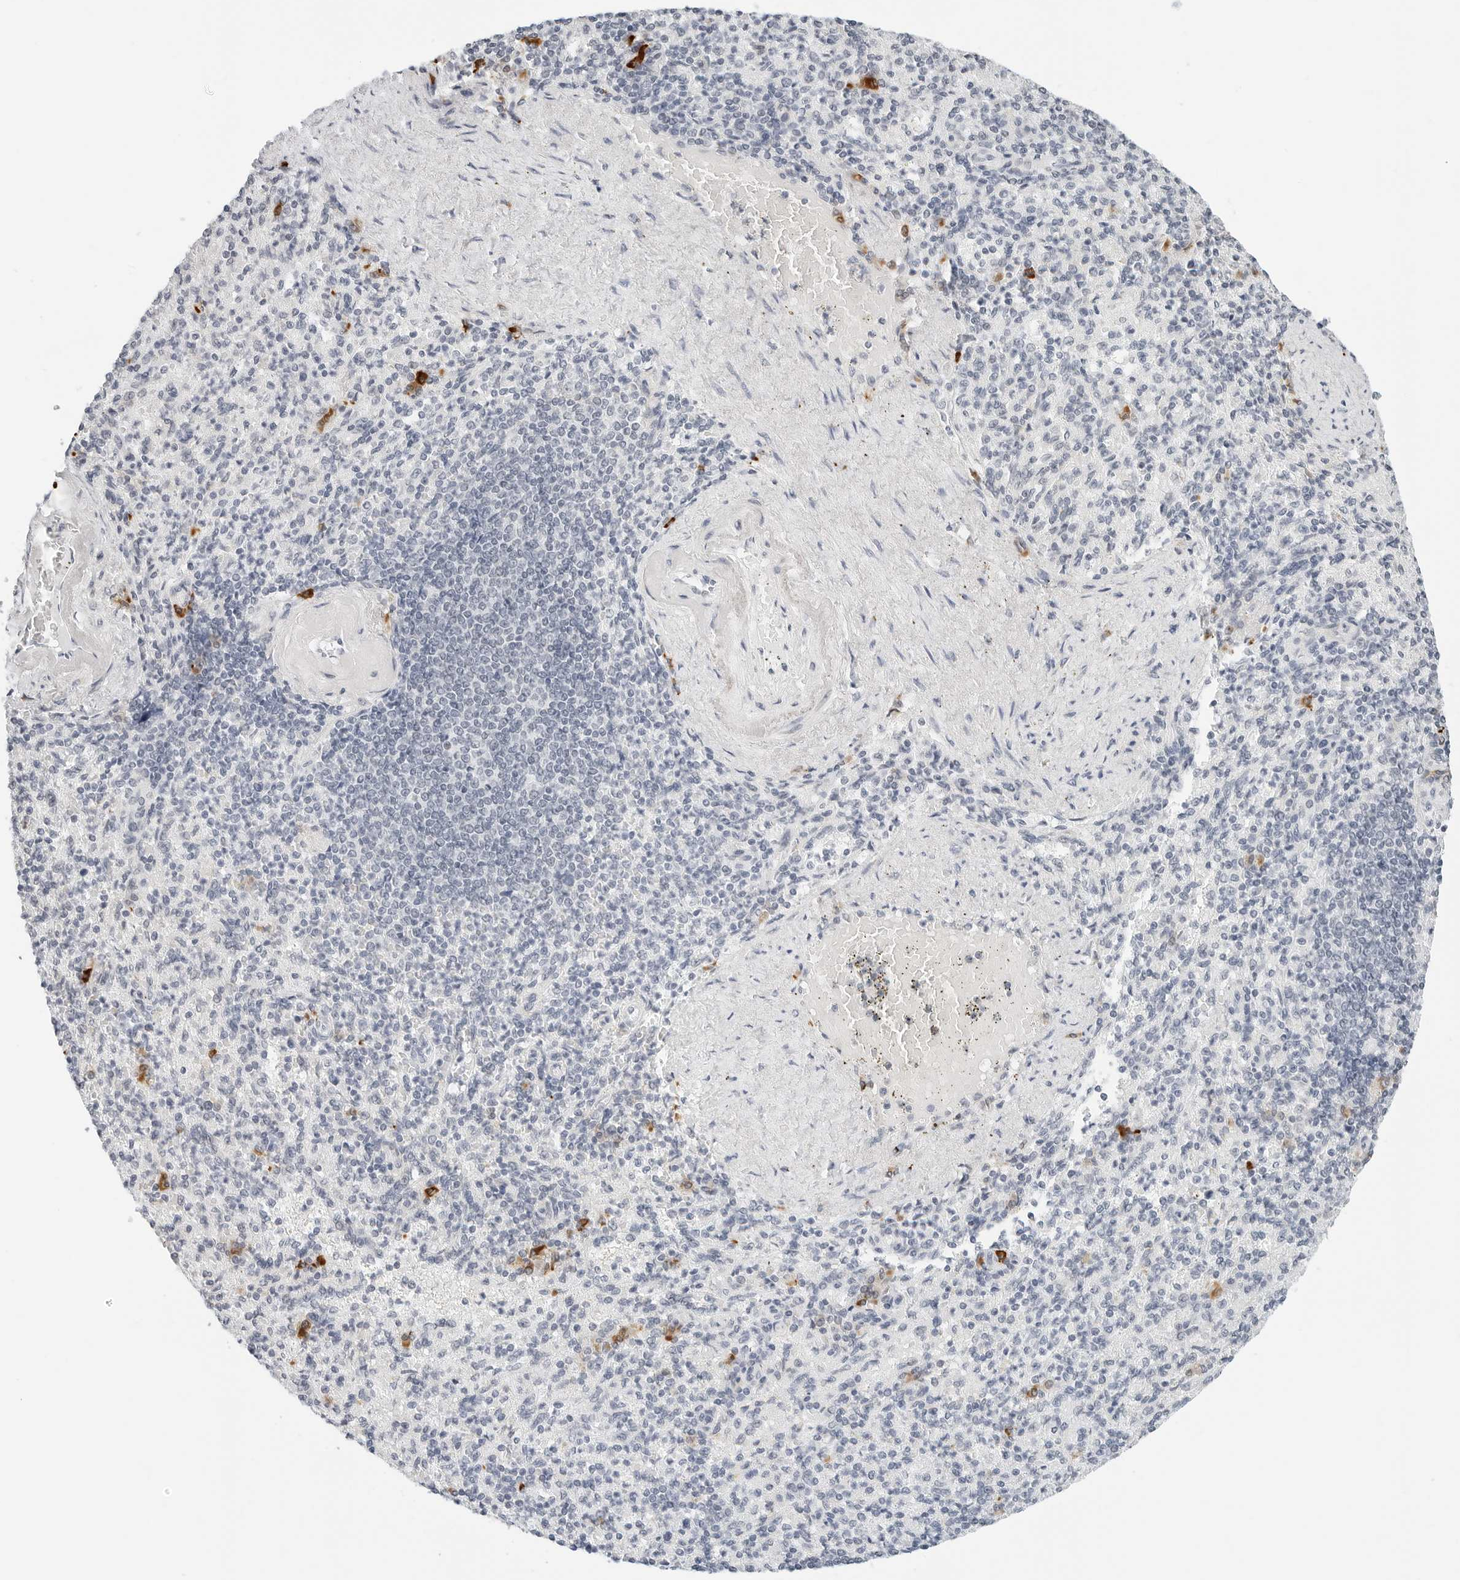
{"staining": {"intensity": "negative", "quantity": "none", "location": "none"}, "tissue": "spleen", "cell_type": "Cells in red pulp", "image_type": "normal", "snomed": [{"axis": "morphology", "description": "Normal tissue, NOS"}, {"axis": "topography", "description": "Spleen"}], "caption": "Human spleen stained for a protein using immunohistochemistry exhibits no positivity in cells in red pulp.", "gene": "PARP10", "patient": {"sex": "female", "age": 74}}